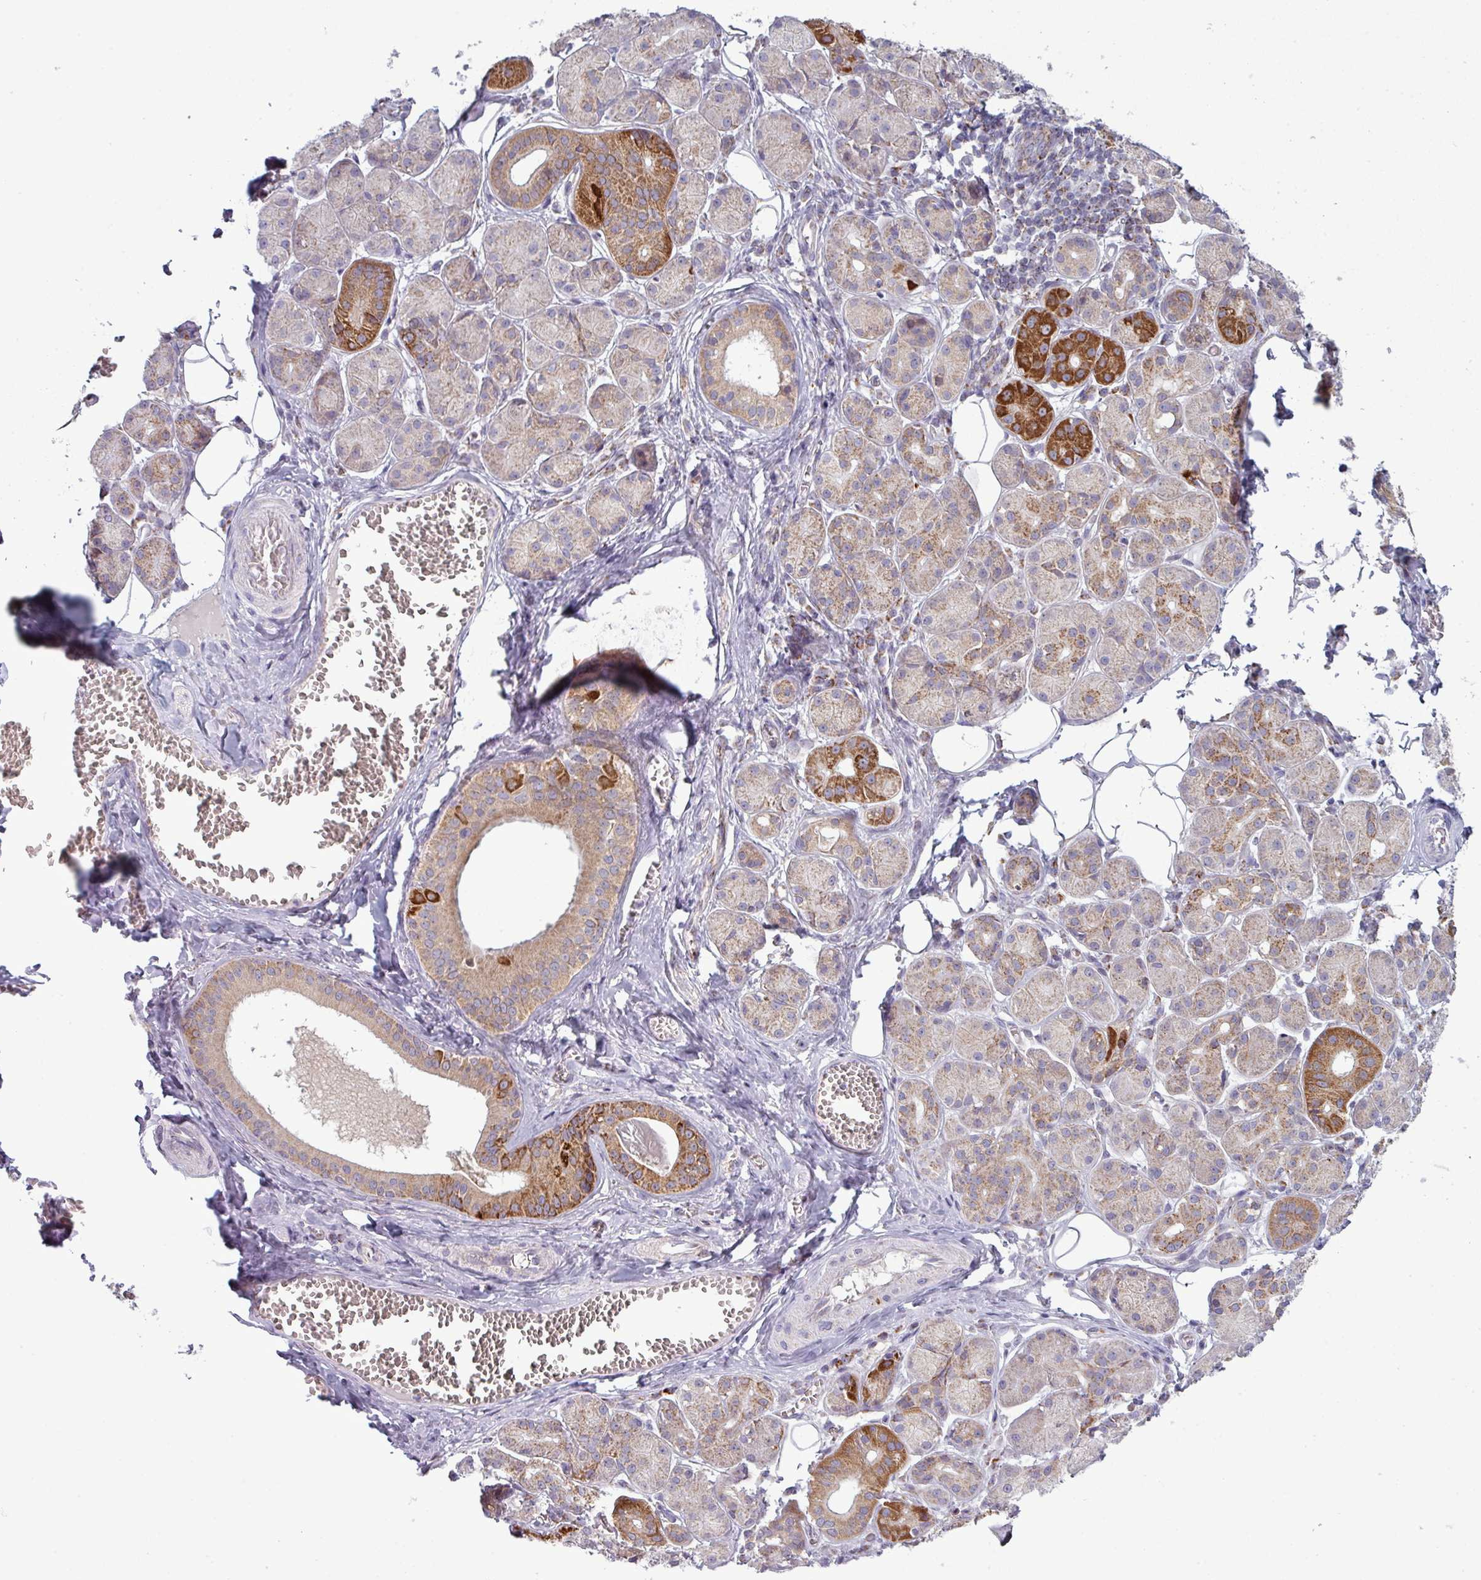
{"staining": {"intensity": "strong", "quantity": "25%-75%", "location": "cytoplasmic/membranous"}, "tissue": "salivary gland", "cell_type": "Glandular cells", "image_type": "normal", "snomed": [{"axis": "morphology", "description": "Squamous cell carcinoma, NOS"}, {"axis": "topography", "description": "Skin"}, {"axis": "topography", "description": "Head-Neck"}], "caption": "Immunohistochemistry of unremarkable human salivary gland demonstrates high levels of strong cytoplasmic/membranous staining in about 25%-75% of glandular cells. Using DAB (brown) and hematoxylin (blue) stains, captured at high magnification using brightfield microscopy.", "gene": "ZNF615", "patient": {"sex": "male", "age": 80}}